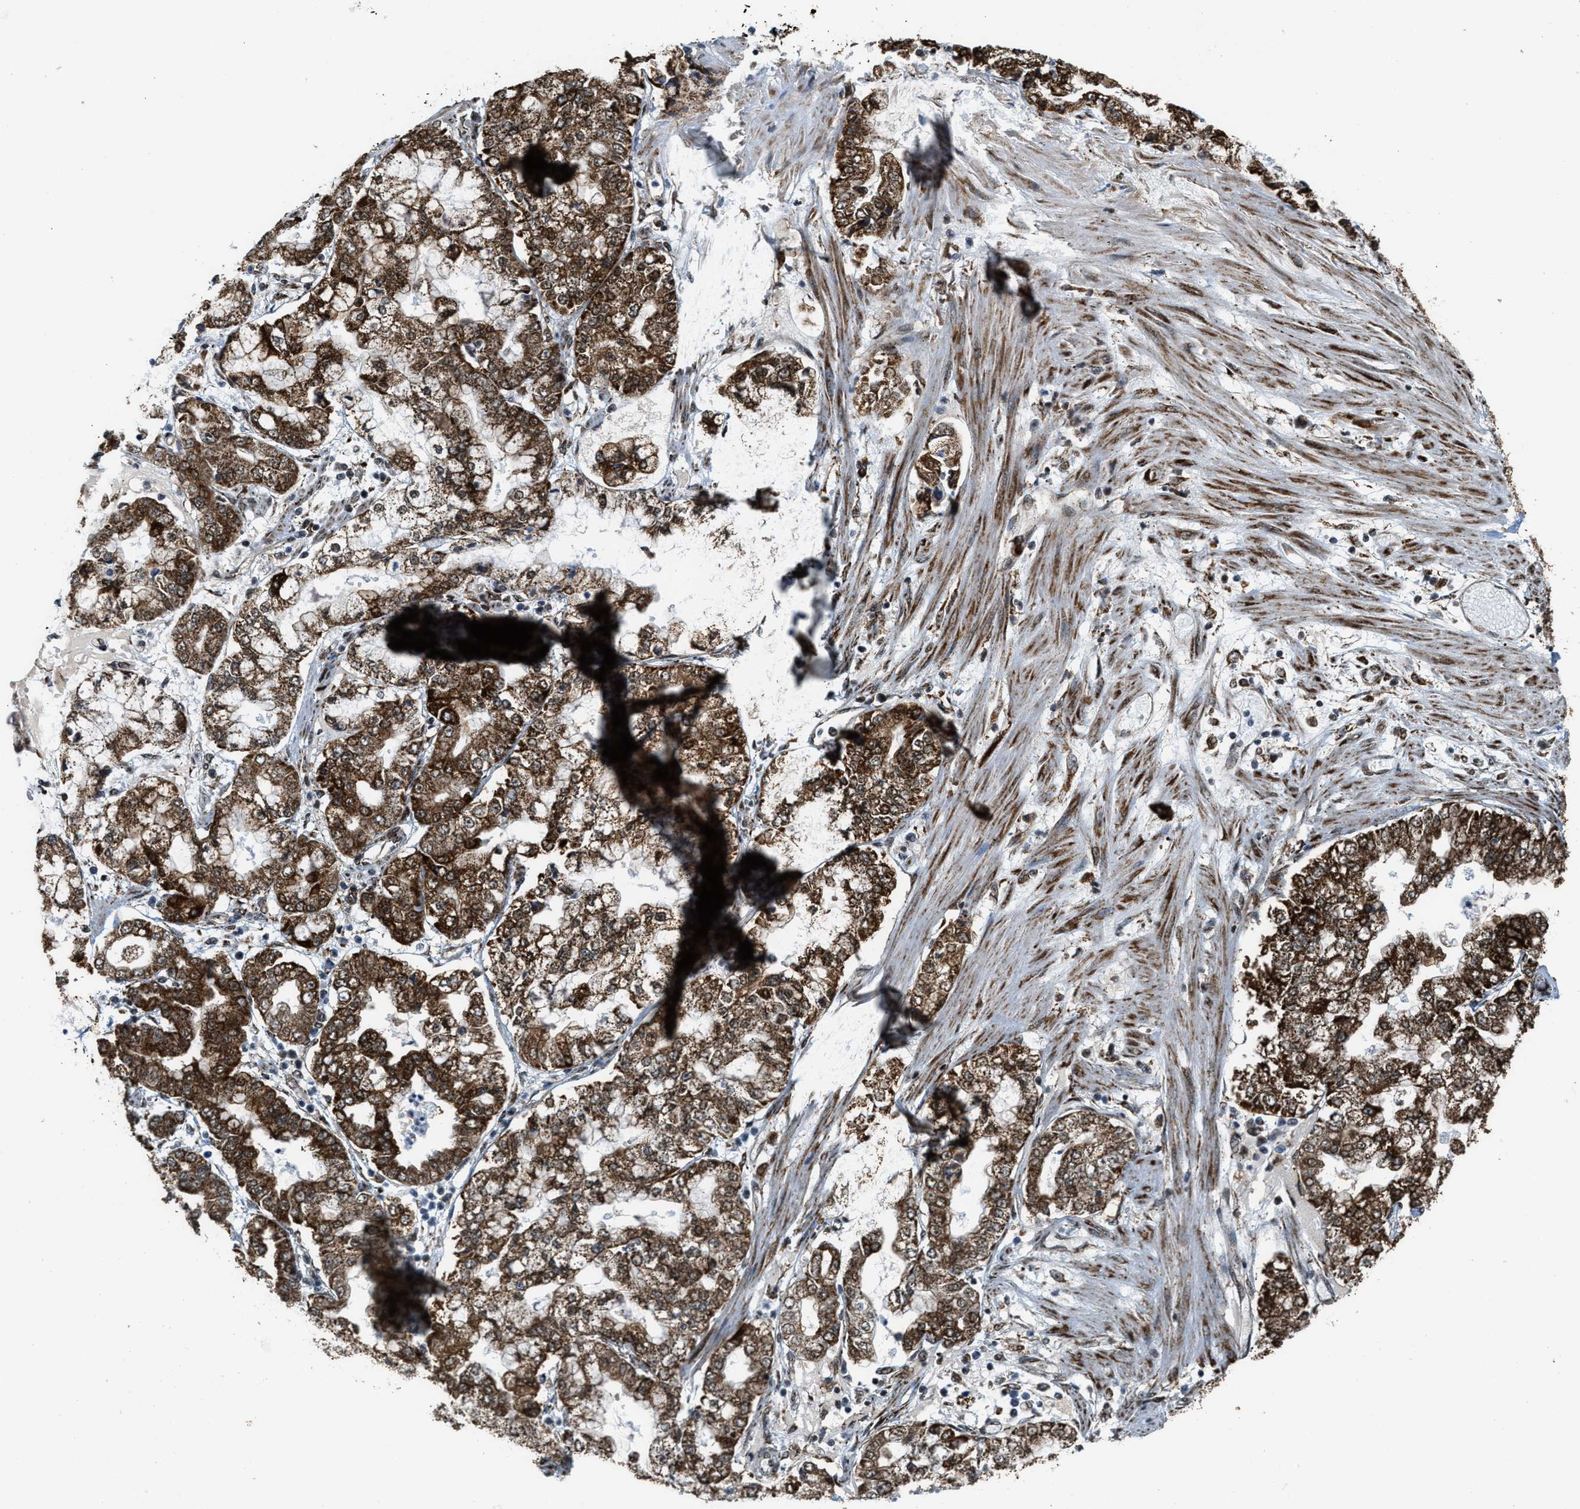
{"staining": {"intensity": "strong", "quantity": ">75%", "location": "cytoplasmic/membranous"}, "tissue": "stomach cancer", "cell_type": "Tumor cells", "image_type": "cancer", "snomed": [{"axis": "morphology", "description": "Adenocarcinoma, NOS"}, {"axis": "topography", "description": "Stomach"}], "caption": "Human adenocarcinoma (stomach) stained with a brown dye displays strong cytoplasmic/membranous positive staining in about >75% of tumor cells.", "gene": "HIBADH", "patient": {"sex": "male", "age": 76}}